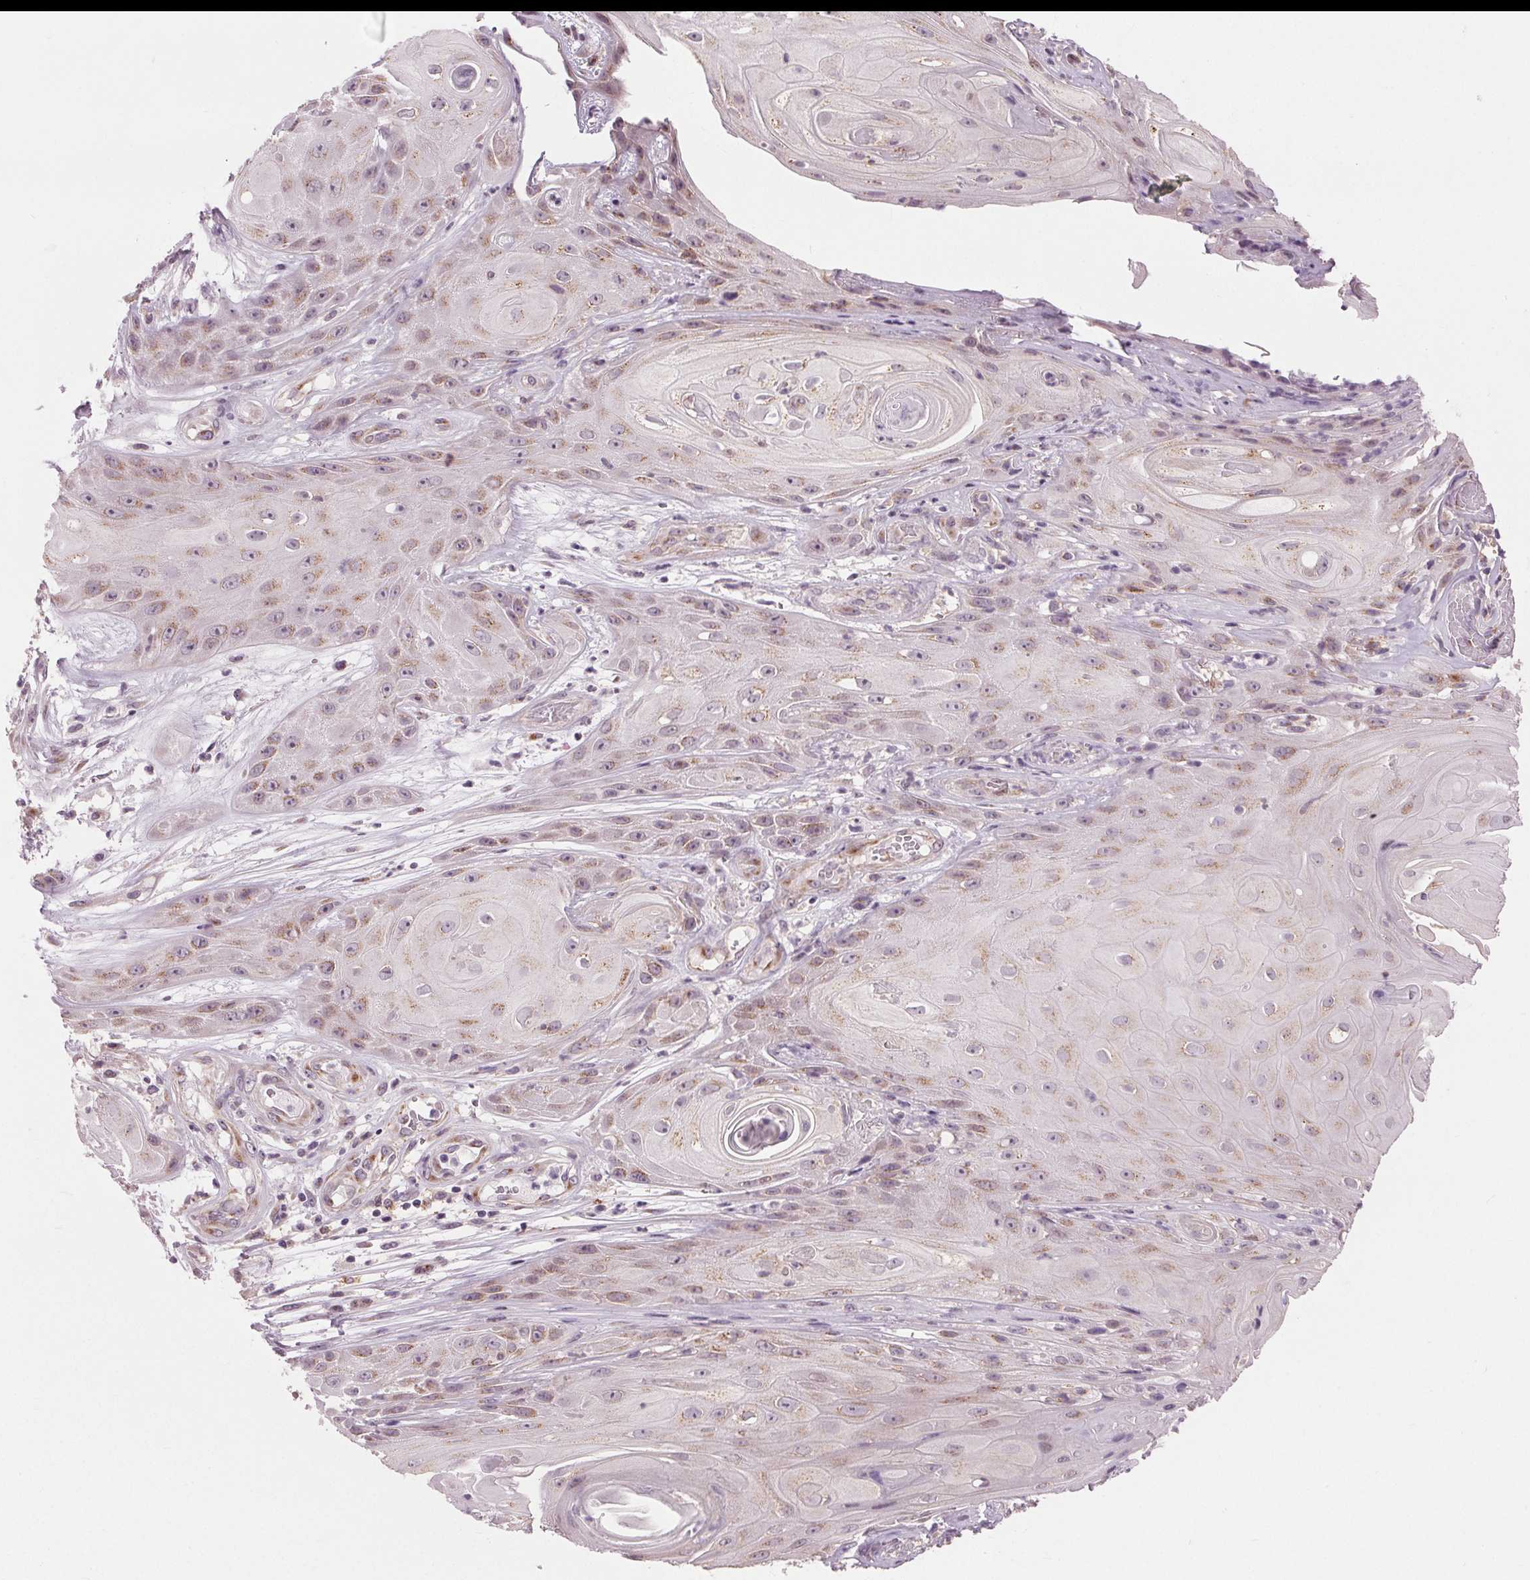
{"staining": {"intensity": "weak", "quantity": ">75%", "location": "cytoplasmic/membranous"}, "tissue": "skin cancer", "cell_type": "Tumor cells", "image_type": "cancer", "snomed": [{"axis": "morphology", "description": "Squamous cell carcinoma, NOS"}, {"axis": "topography", "description": "Skin"}], "caption": "Immunohistochemistry histopathology image of human skin cancer (squamous cell carcinoma) stained for a protein (brown), which demonstrates low levels of weak cytoplasmic/membranous staining in about >75% of tumor cells.", "gene": "BSDC1", "patient": {"sex": "male", "age": 62}}